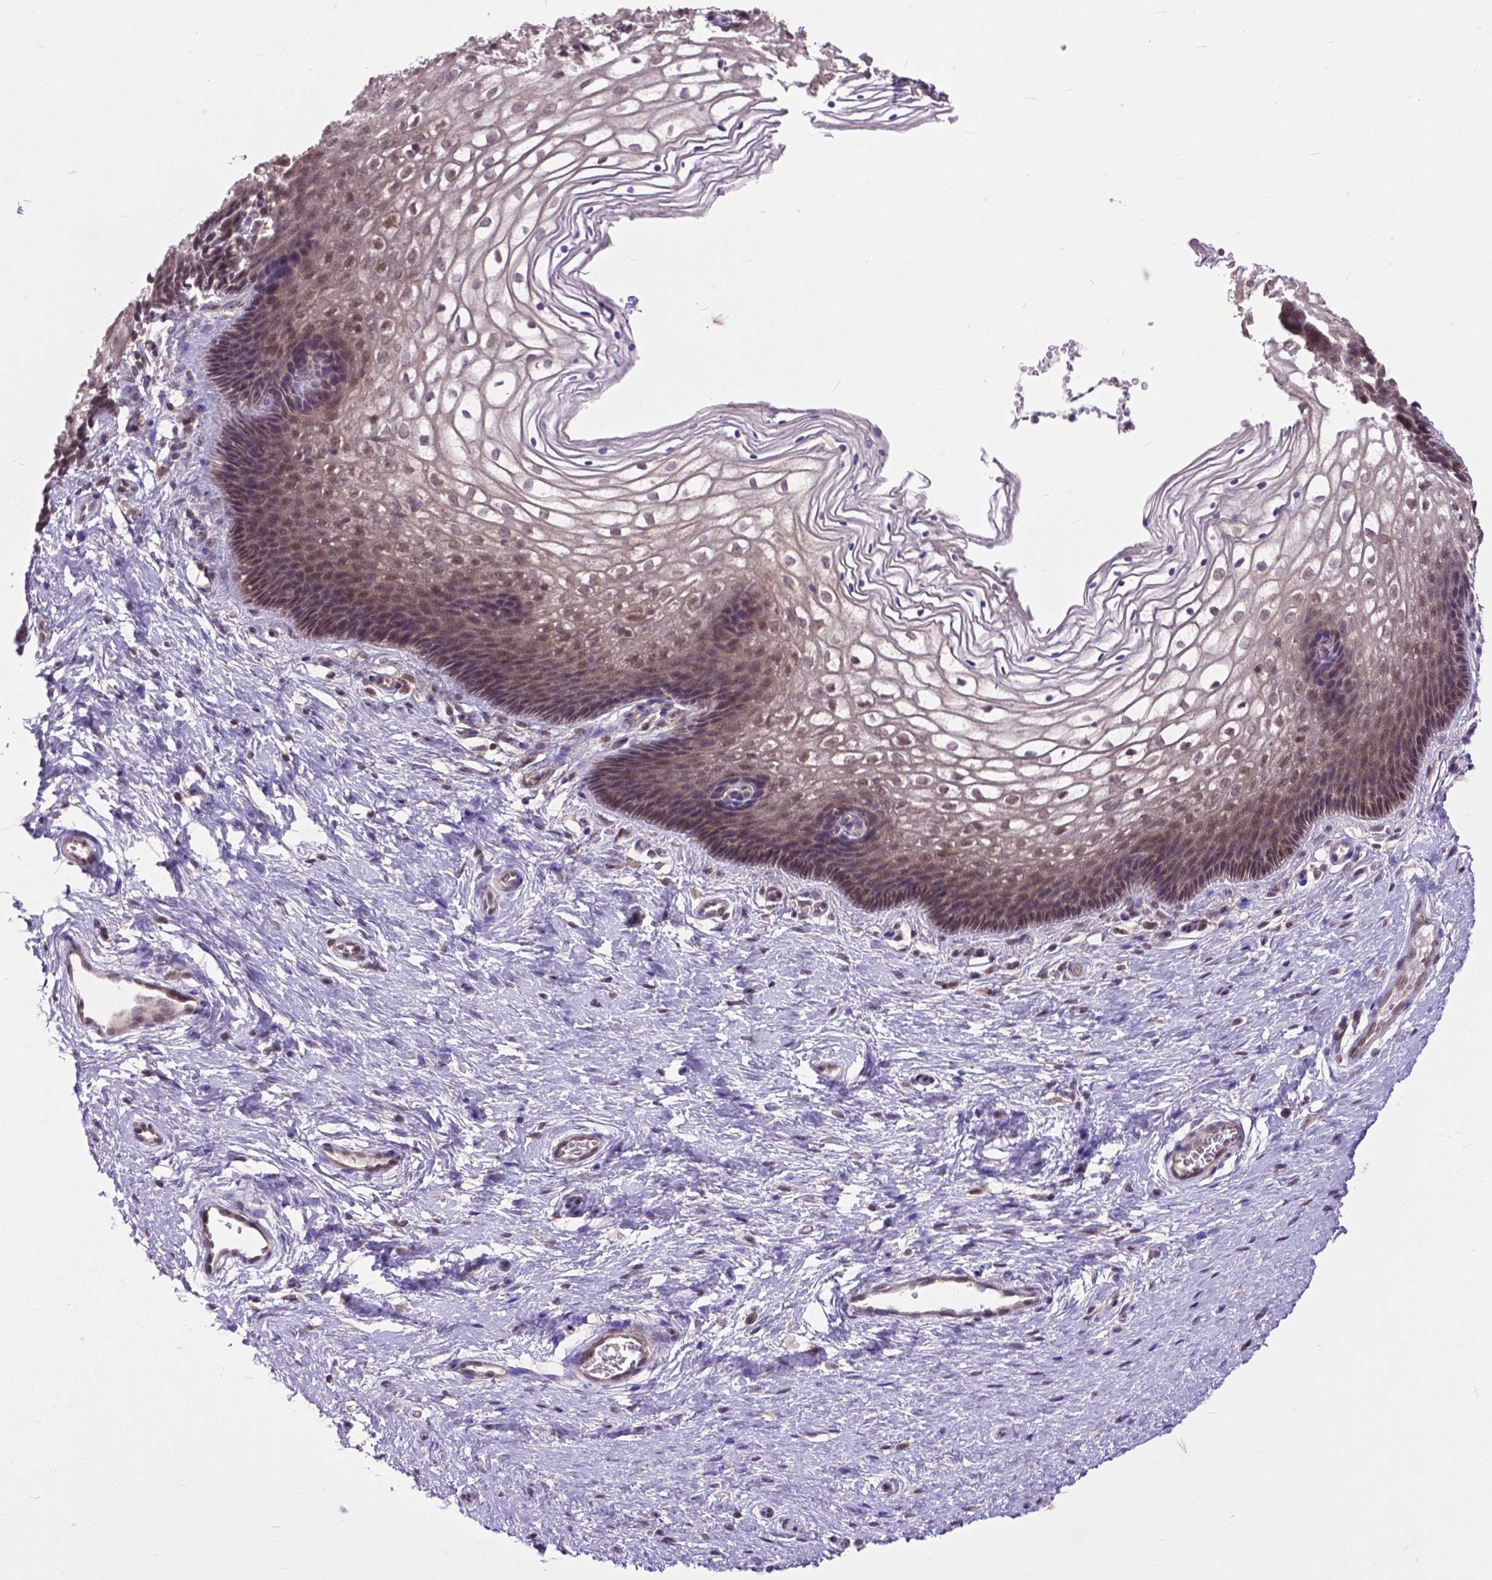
{"staining": {"intensity": "moderate", "quantity": ">75%", "location": "cytoplasmic/membranous,nuclear"}, "tissue": "cervix", "cell_type": "Glandular cells", "image_type": "normal", "snomed": [{"axis": "morphology", "description": "Normal tissue, NOS"}, {"axis": "topography", "description": "Cervix"}], "caption": "IHC image of unremarkable cervix: cervix stained using immunohistochemistry (IHC) shows medium levels of moderate protein expression localized specifically in the cytoplasmic/membranous,nuclear of glandular cells, appearing as a cytoplasmic/membranous,nuclear brown color.", "gene": "OTUB1", "patient": {"sex": "female", "age": 34}}